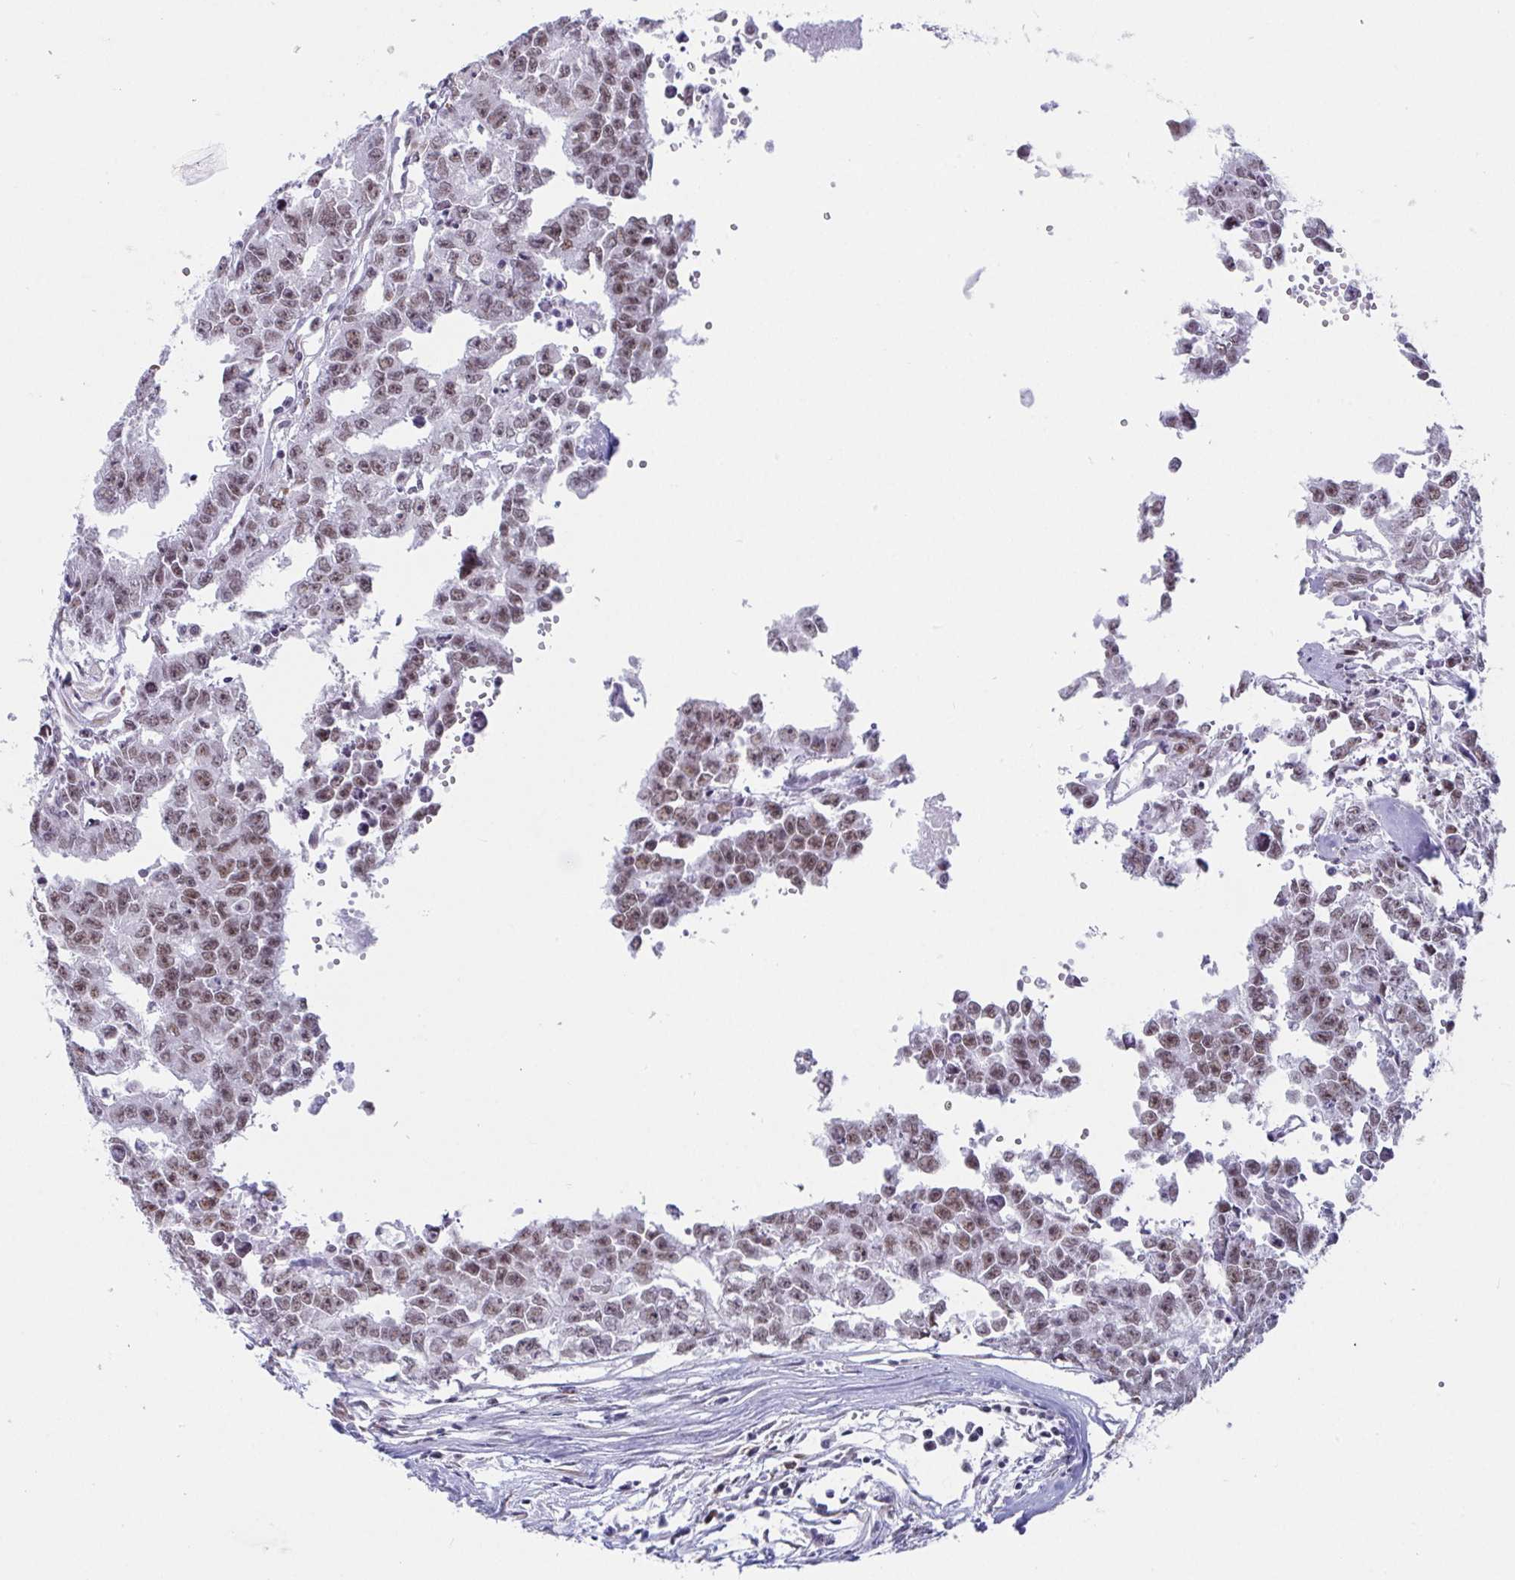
{"staining": {"intensity": "weak", "quantity": "25%-75%", "location": "nuclear"}, "tissue": "testis cancer", "cell_type": "Tumor cells", "image_type": "cancer", "snomed": [{"axis": "morphology", "description": "Carcinoma, Embryonal, NOS"}, {"axis": "morphology", "description": "Teratoma, malignant, NOS"}, {"axis": "topography", "description": "Testis"}], "caption": "Immunohistochemistry of human testis teratoma (malignant) demonstrates low levels of weak nuclear positivity in approximately 25%-75% of tumor cells. The protein is shown in brown color, while the nuclei are stained blue.", "gene": "WDR72", "patient": {"sex": "male", "age": 24}}